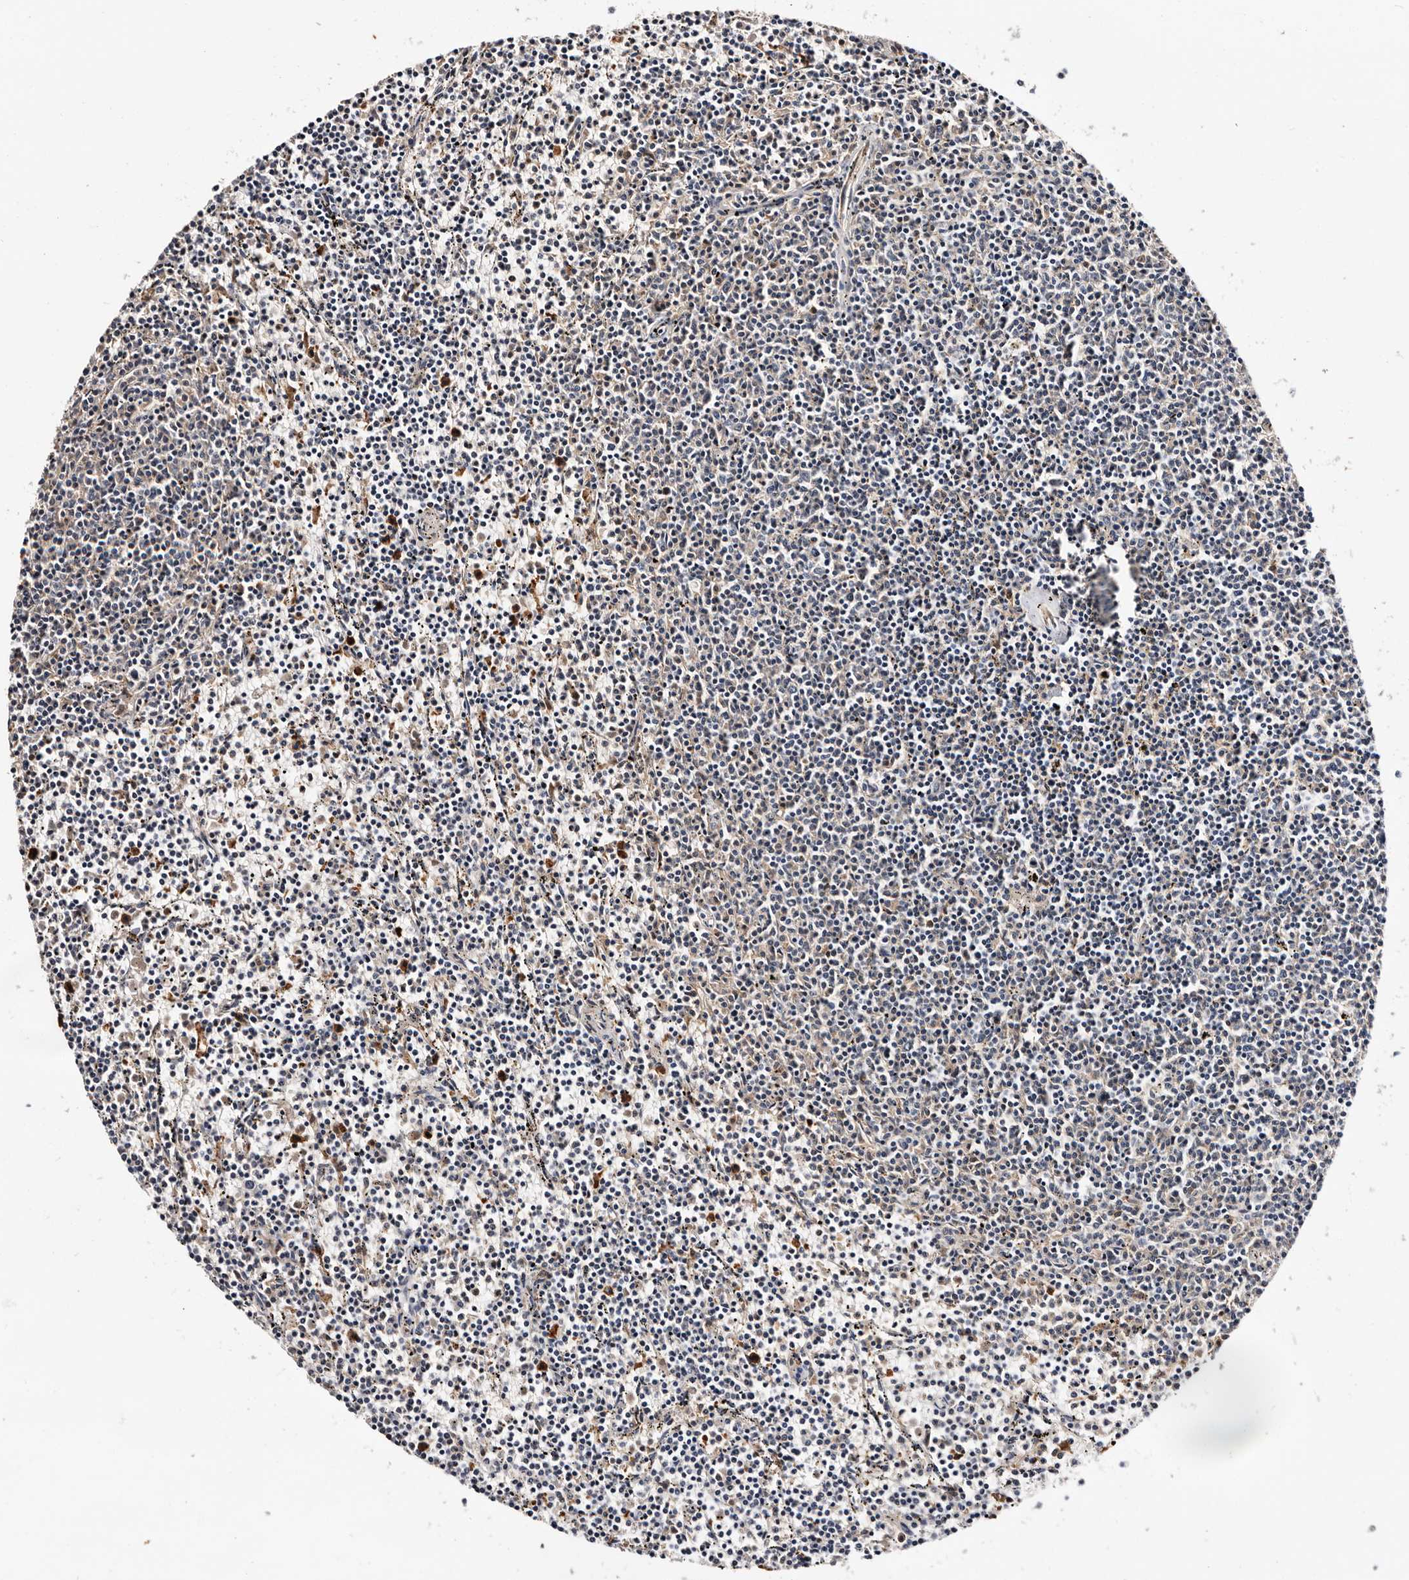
{"staining": {"intensity": "negative", "quantity": "none", "location": "none"}, "tissue": "lymphoma", "cell_type": "Tumor cells", "image_type": "cancer", "snomed": [{"axis": "morphology", "description": "Malignant lymphoma, non-Hodgkin's type, Low grade"}, {"axis": "topography", "description": "Spleen"}], "caption": "DAB (3,3'-diaminobenzidine) immunohistochemical staining of lymphoma reveals no significant expression in tumor cells.", "gene": "TP53I3", "patient": {"sex": "female", "age": 50}}